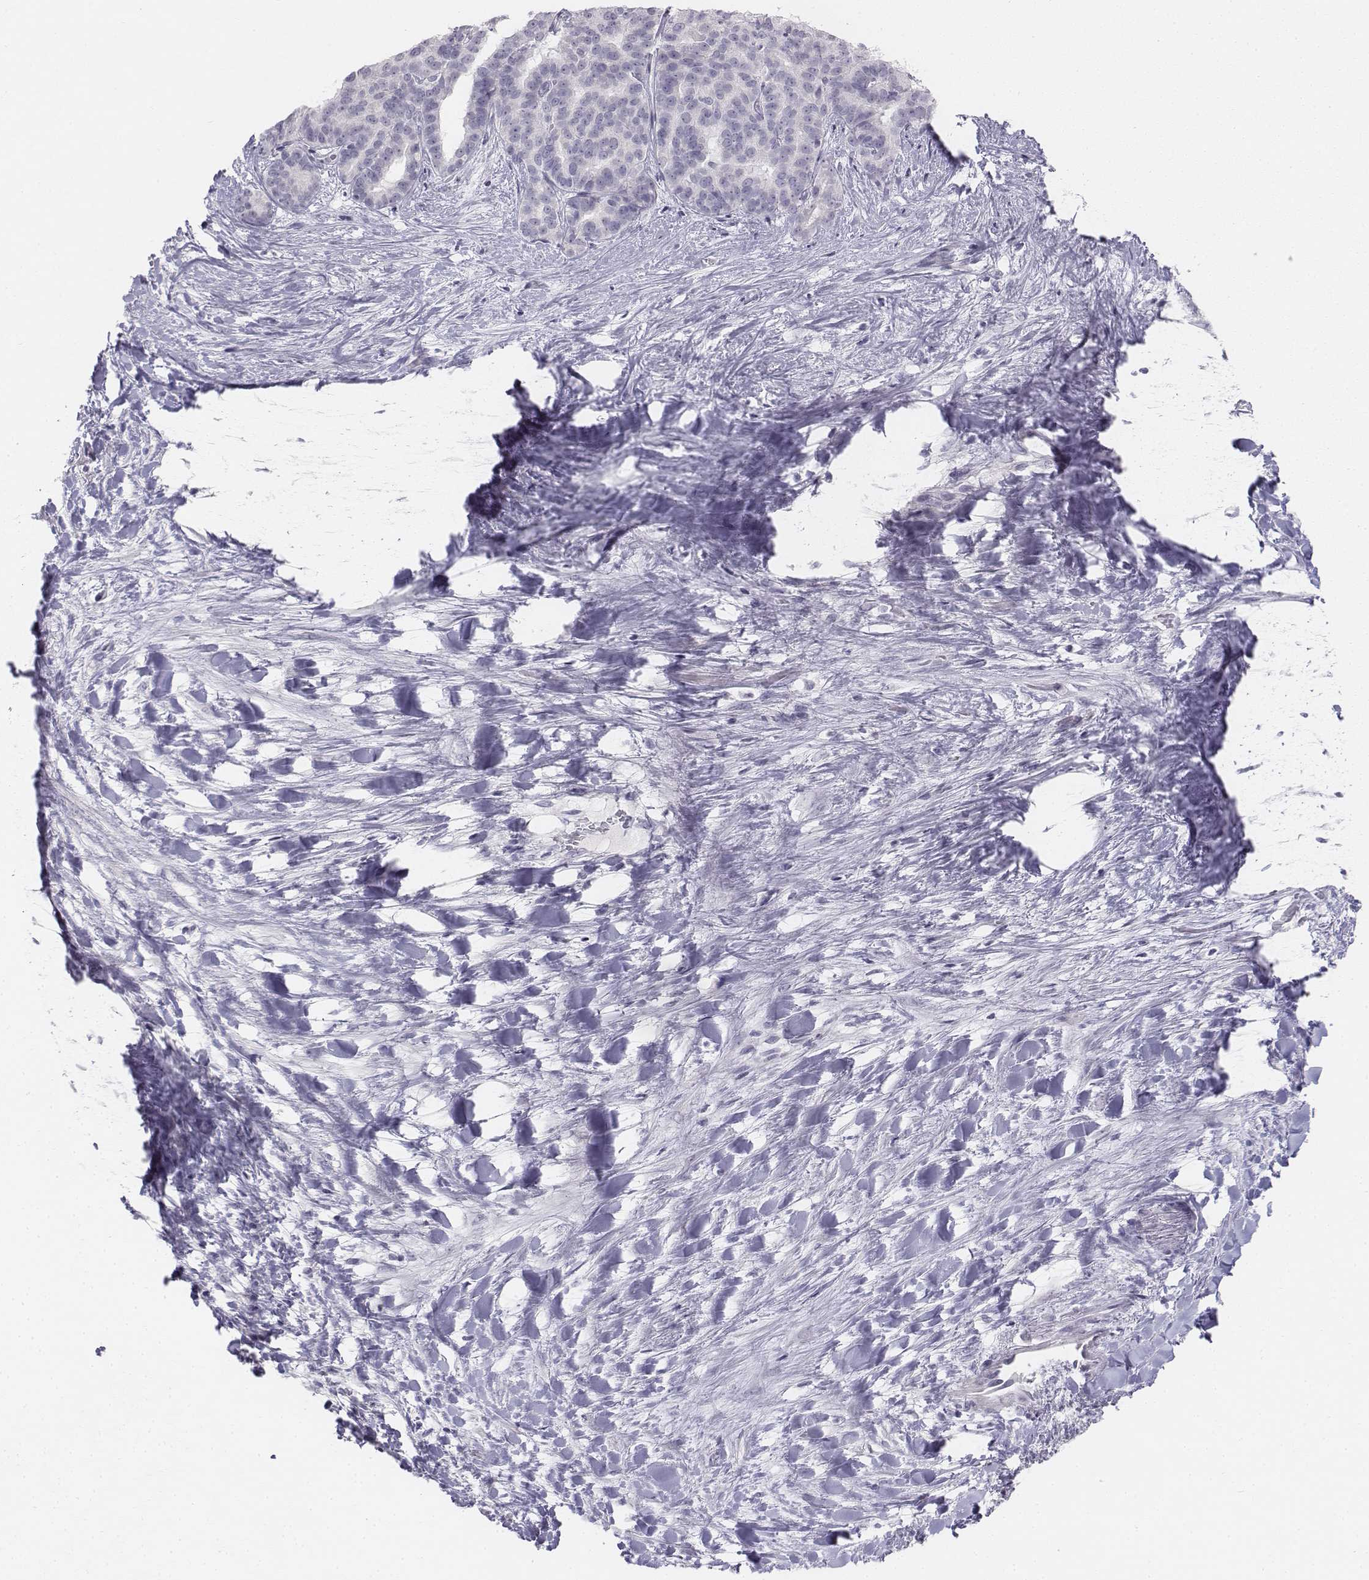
{"staining": {"intensity": "negative", "quantity": "none", "location": "none"}, "tissue": "liver cancer", "cell_type": "Tumor cells", "image_type": "cancer", "snomed": [{"axis": "morphology", "description": "Cholangiocarcinoma"}, {"axis": "topography", "description": "Liver"}], "caption": "Immunohistochemical staining of liver cancer (cholangiocarcinoma) displays no significant positivity in tumor cells.", "gene": "TH", "patient": {"sex": "female", "age": 47}}